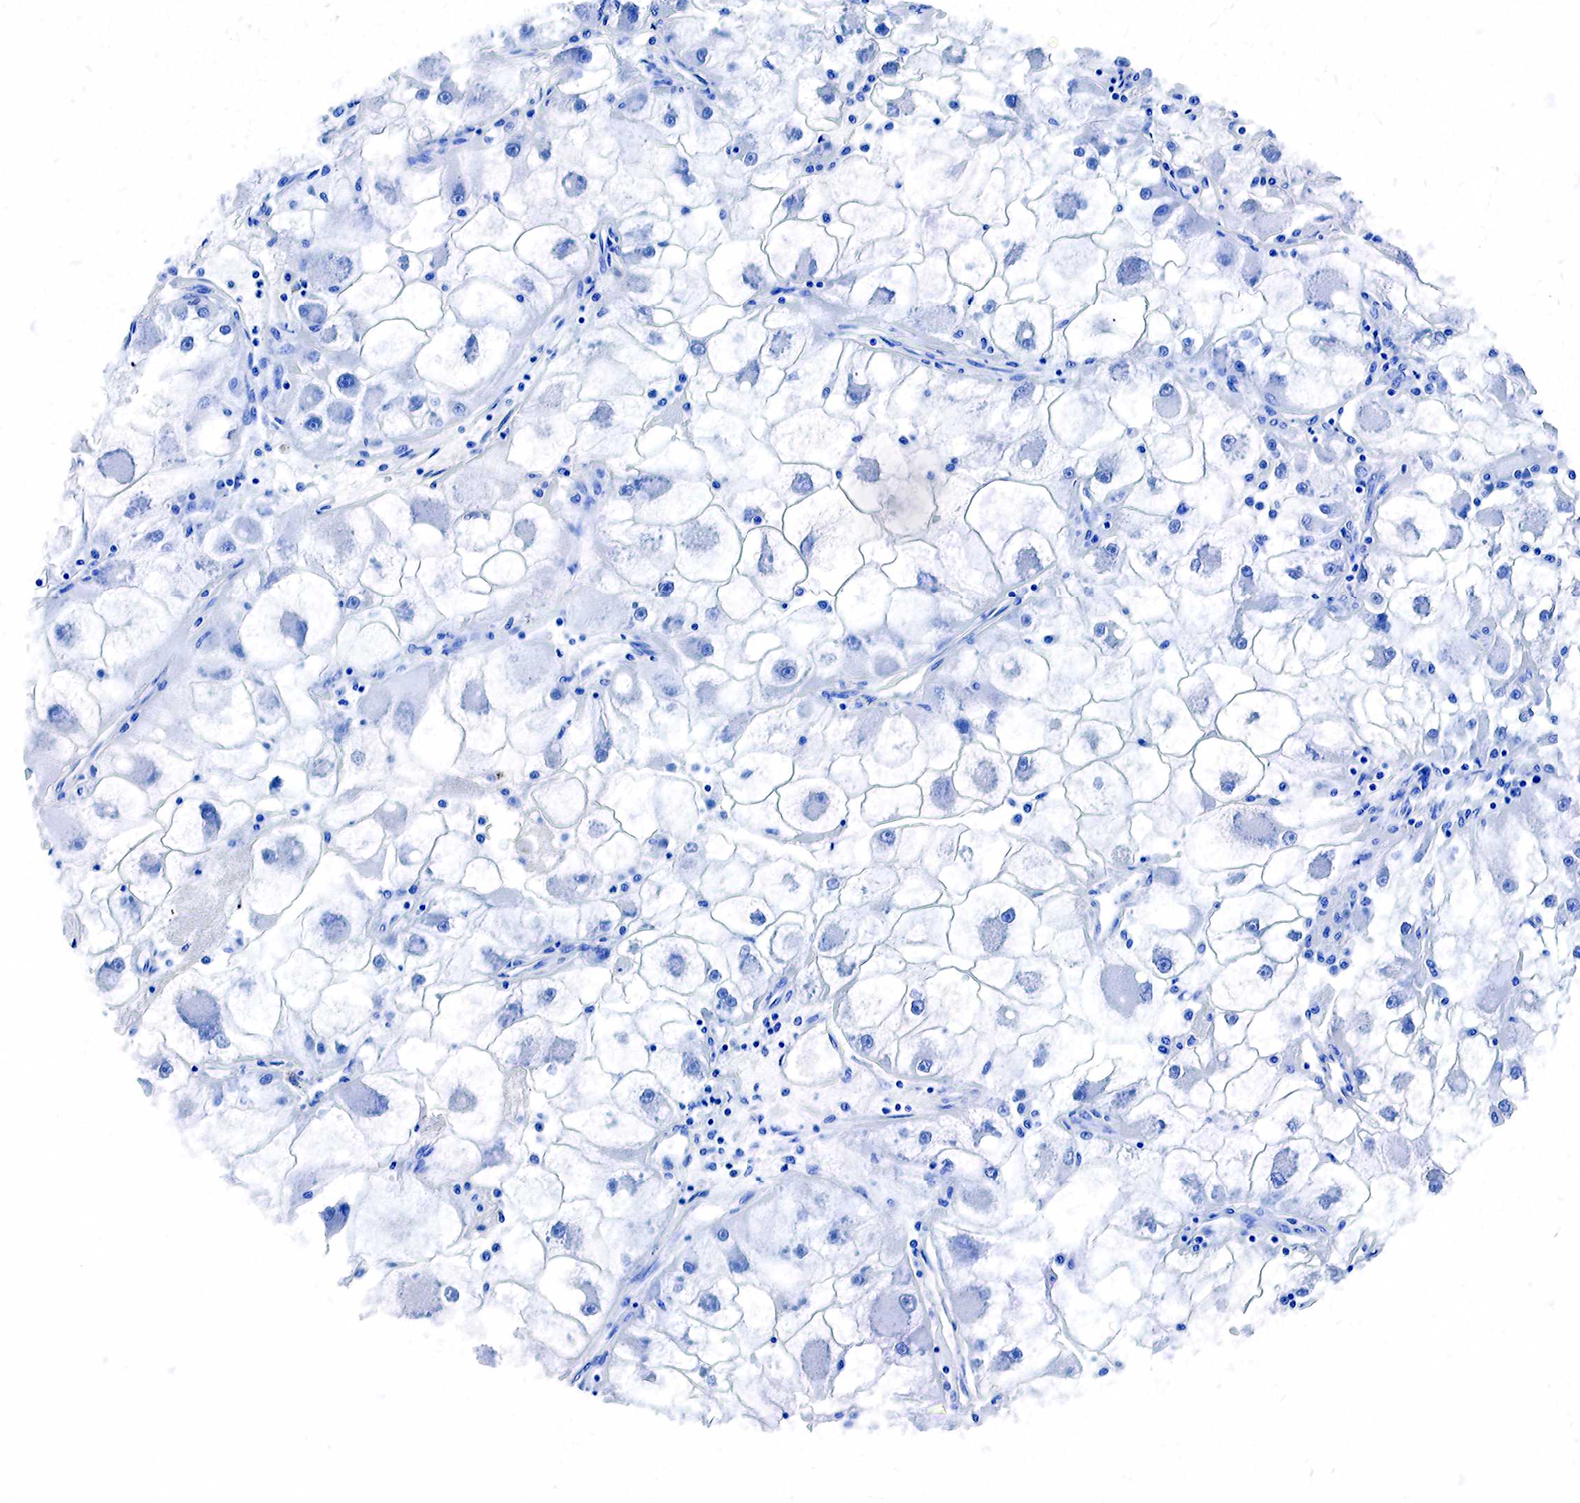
{"staining": {"intensity": "negative", "quantity": "none", "location": "none"}, "tissue": "renal cancer", "cell_type": "Tumor cells", "image_type": "cancer", "snomed": [{"axis": "morphology", "description": "Adenocarcinoma, NOS"}, {"axis": "topography", "description": "Kidney"}], "caption": "A histopathology image of adenocarcinoma (renal) stained for a protein exhibits no brown staining in tumor cells.", "gene": "ACP3", "patient": {"sex": "female", "age": 73}}